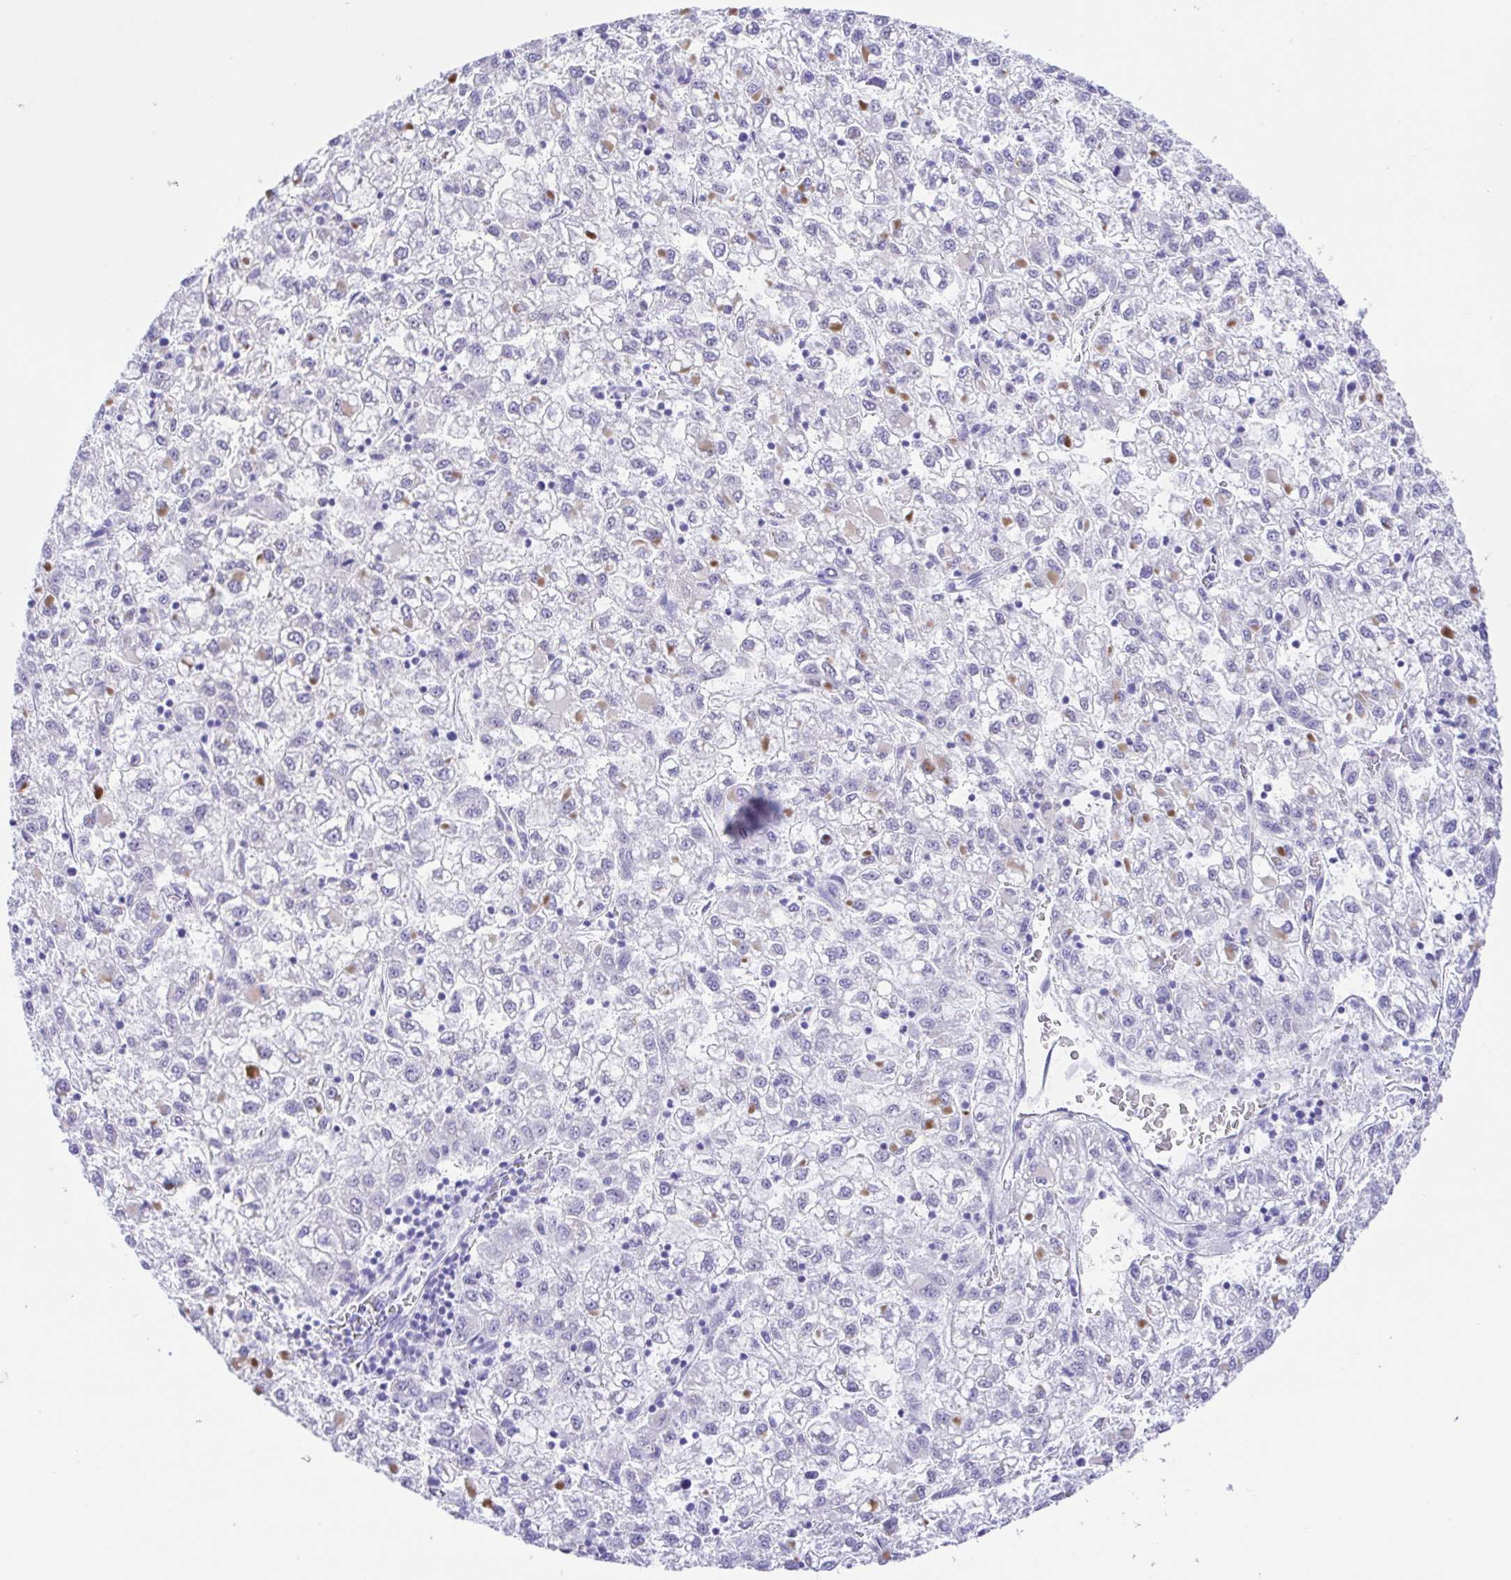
{"staining": {"intensity": "negative", "quantity": "none", "location": "none"}, "tissue": "liver cancer", "cell_type": "Tumor cells", "image_type": "cancer", "snomed": [{"axis": "morphology", "description": "Carcinoma, Hepatocellular, NOS"}, {"axis": "topography", "description": "Liver"}], "caption": "The immunohistochemistry image has no significant positivity in tumor cells of liver cancer (hepatocellular carcinoma) tissue.", "gene": "GPR17", "patient": {"sex": "male", "age": 40}}